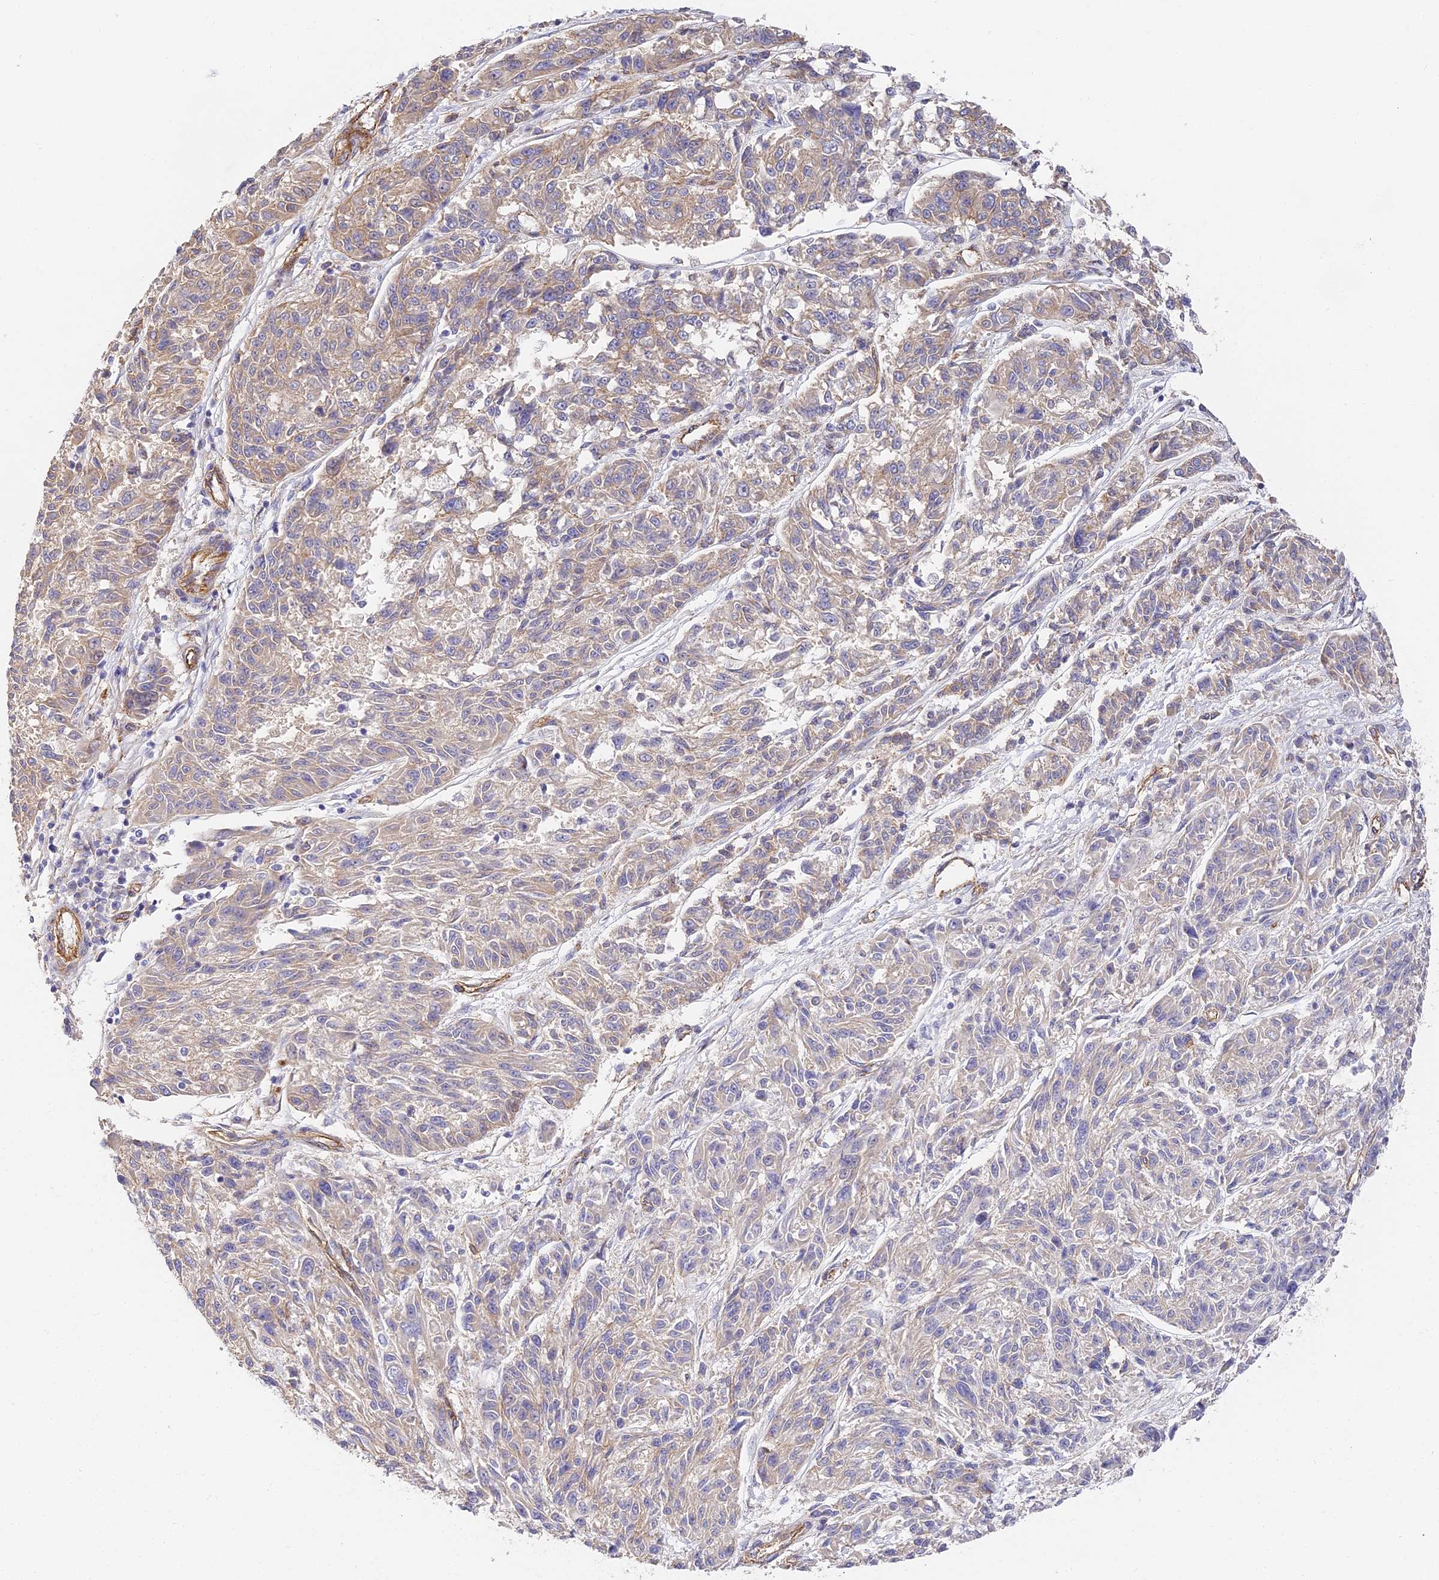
{"staining": {"intensity": "weak", "quantity": "<25%", "location": "cytoplasmic/membranous"}, "tissue": "melanoma", "cell_type": "Tumor cells", "image_type": "cancer", "snomed": [{"axis": "morphology", "description": "Malignant melanoma, NOS"}, {"axis": "topography", "description": "Skin"}], "caption": "Immunohistochemistry micrograph of neoplastic tissue: human melanoma stained with DAB demonstrates no significant protein staining in tumor cells.", "gene": "CCDC30", "patient": {"sex": "male", "age": 53}}